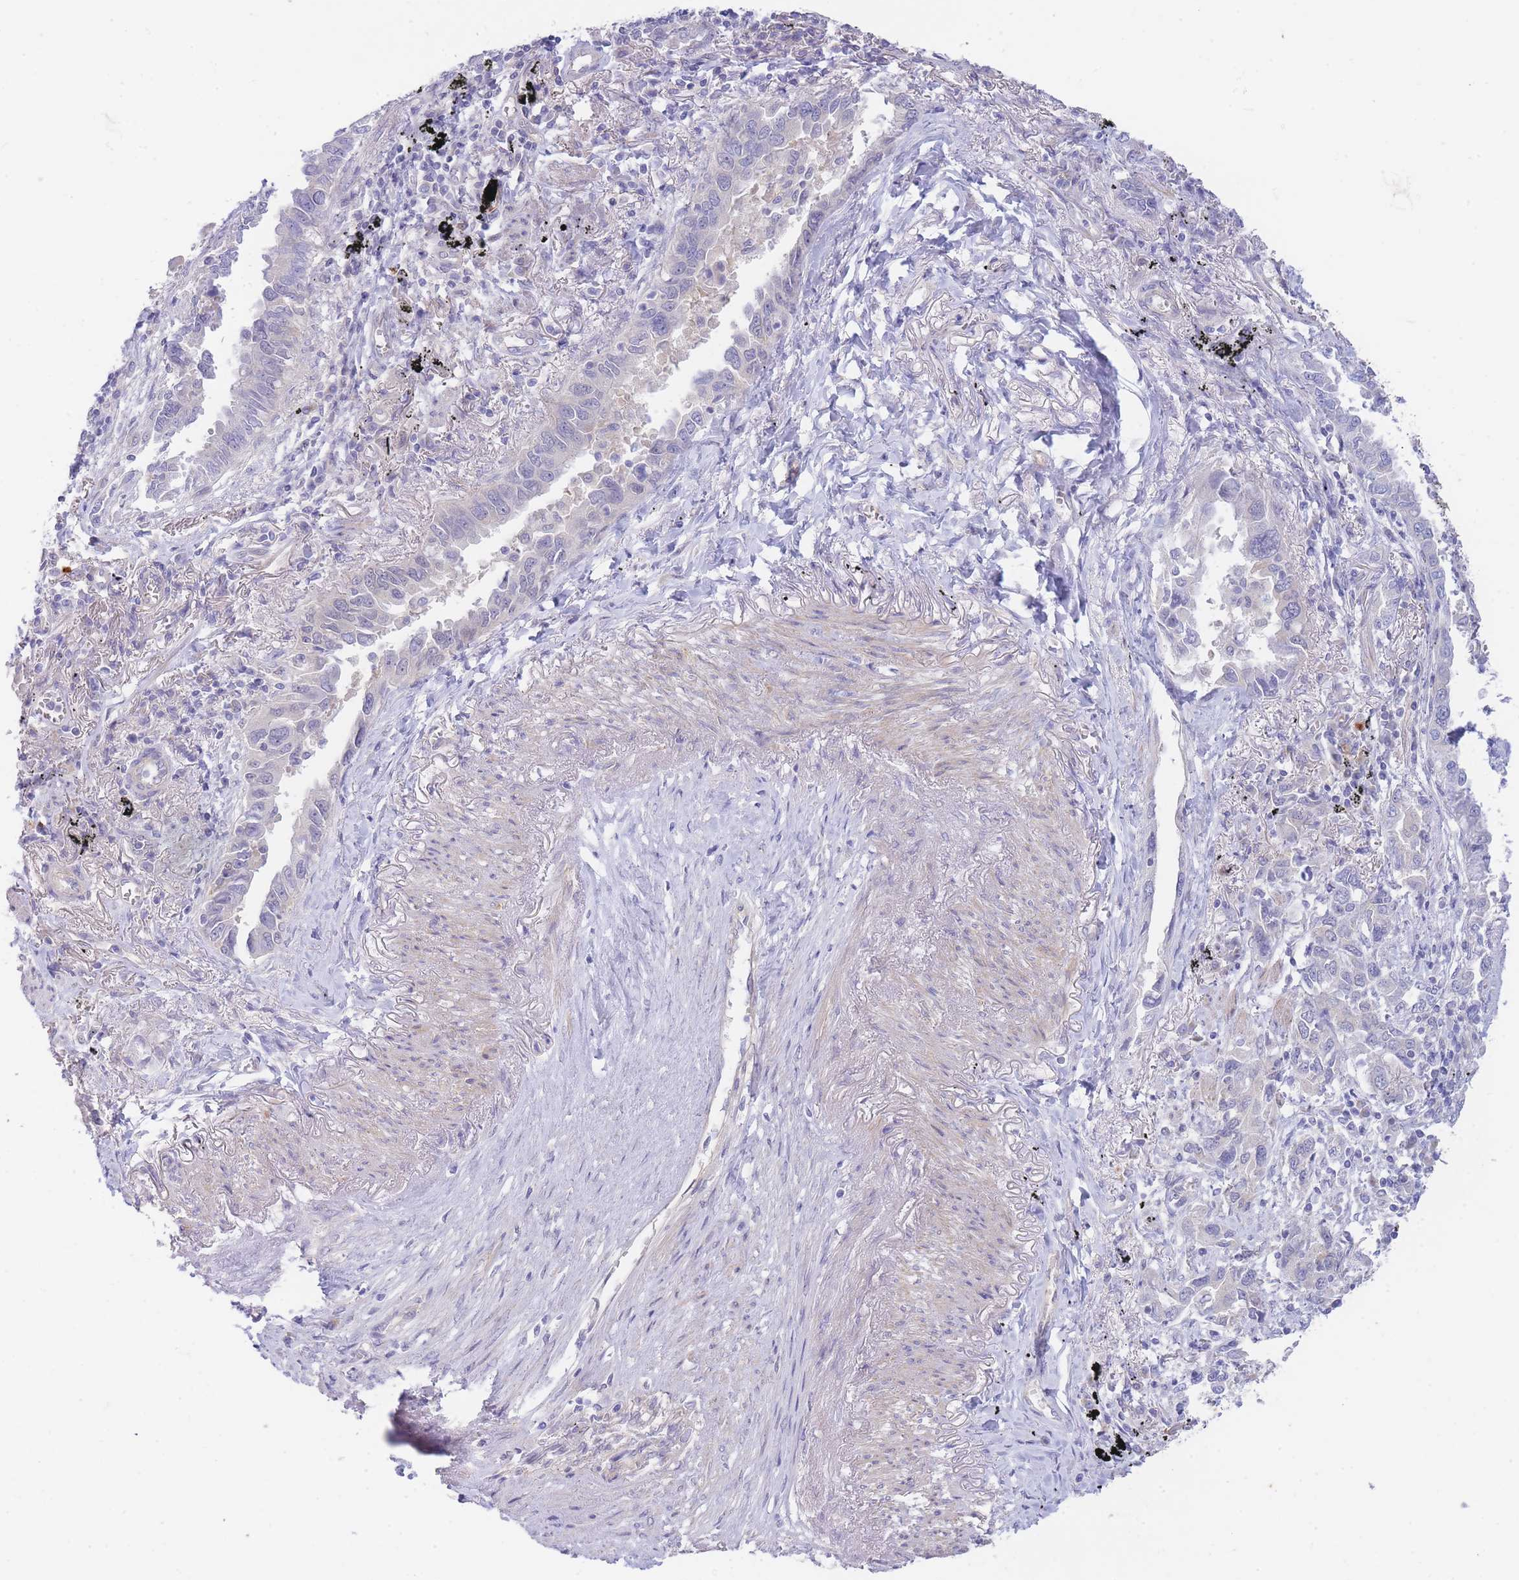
{"staining": {"intensity": "negative", "quantity": "none", "location": "none"}, "tissue": "lung cancer", "cell_type": "Tumor cells", "image_type": "cancer", "snomed": [{"axis": "morphology", "description": "Adenocarcinoma, NOS"}, {"axis": "topography", "description": "Lung"}], "caption": "Immunohistochemistry of human lung adenocarcinoma reveals no positivity in tumor cells.", "gene": "SUGT1", "patient": {"sex": "male", "age": 67}}